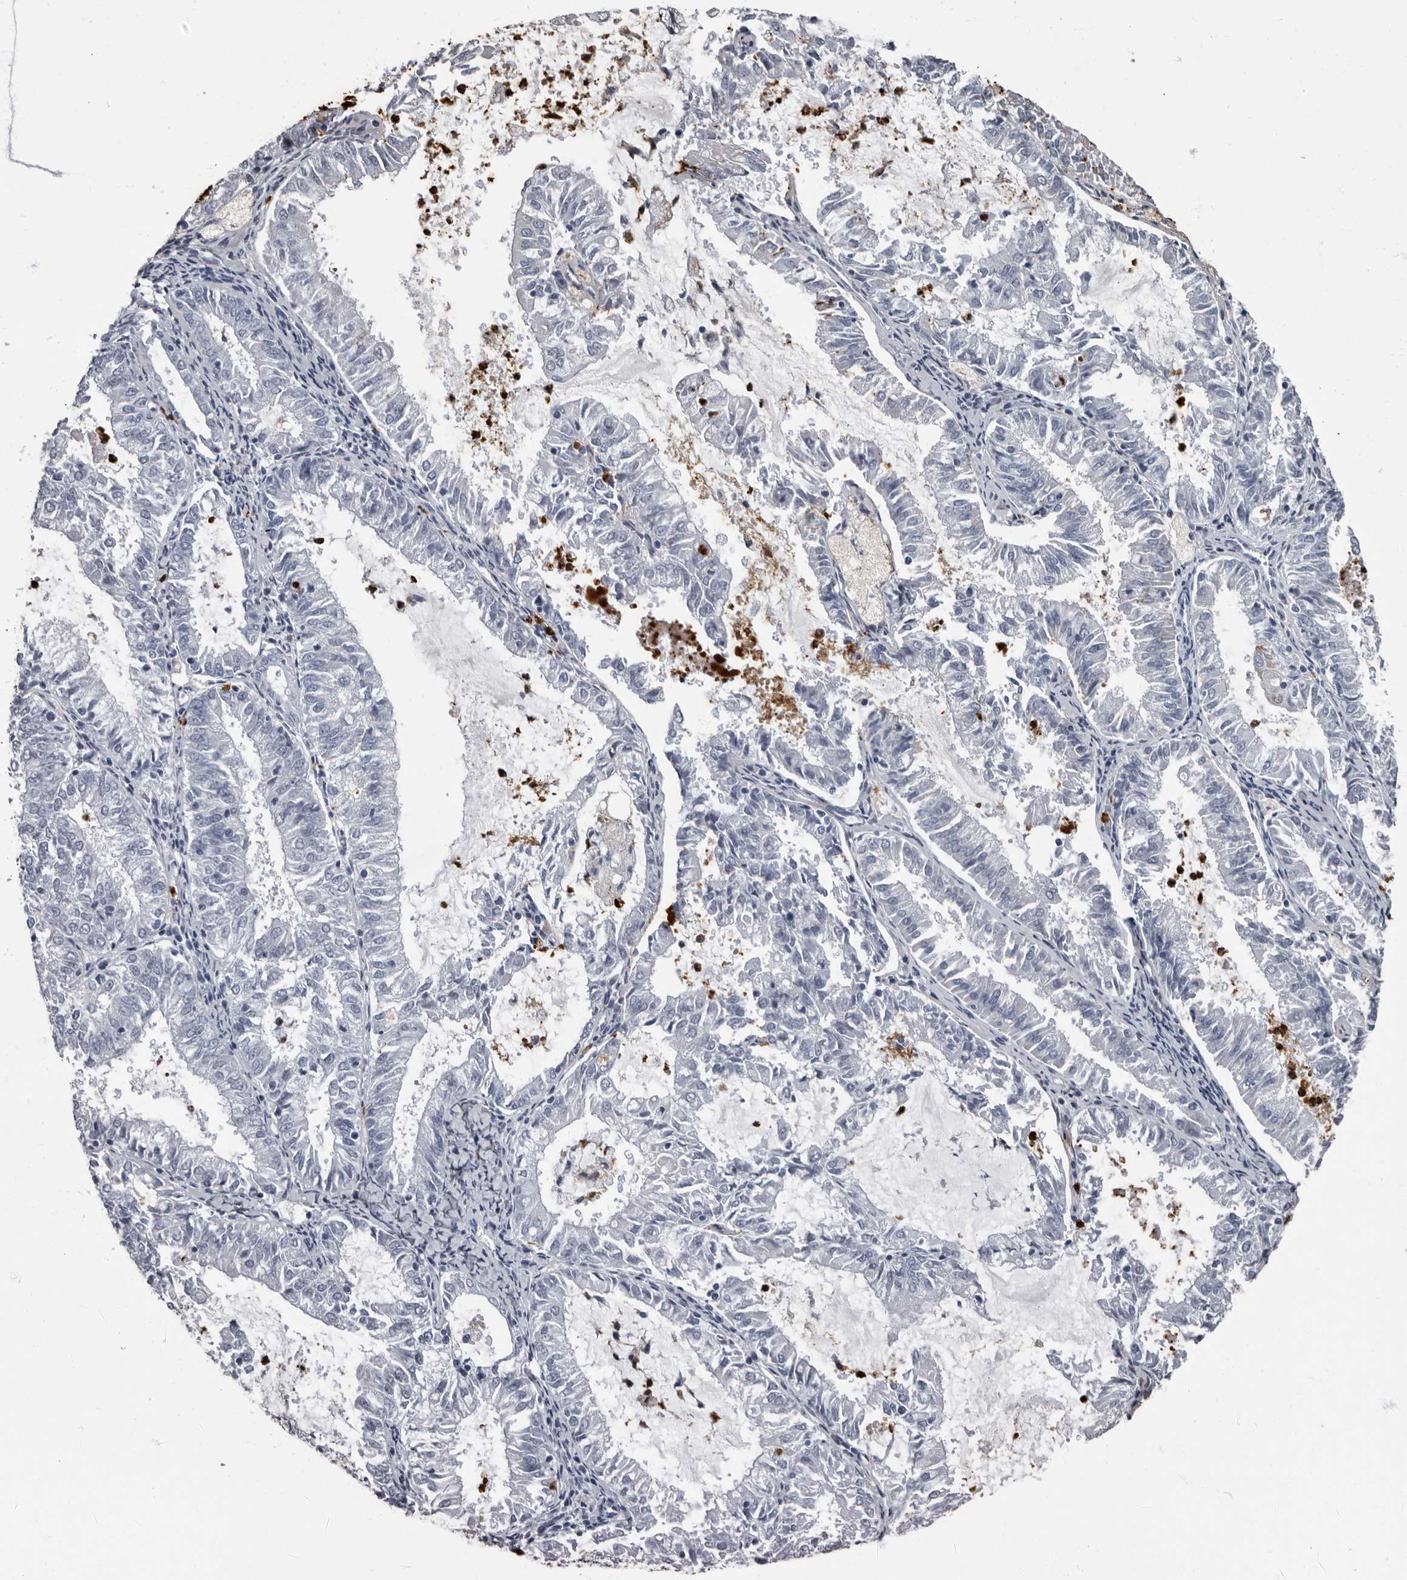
{"staining": {"intensity": "negative", "quantity": "none", "location": "none"}, "tissue": "endometrial cancer", "cell_type": "Tumor cells", "image_type": "cancer", "snomed": [{"axis": "morphology", "description": "Adenocarcinoma, NOS"}, {"axis": "topography", "description": "Endometrium"}], "caption": "Protein analysis of endometrial cancer (adenocarcinoma) demonstrates no significant staining in tumor cells.", "gene": "TPD52L1", "patient": {"sex": "female", "age": 57}}